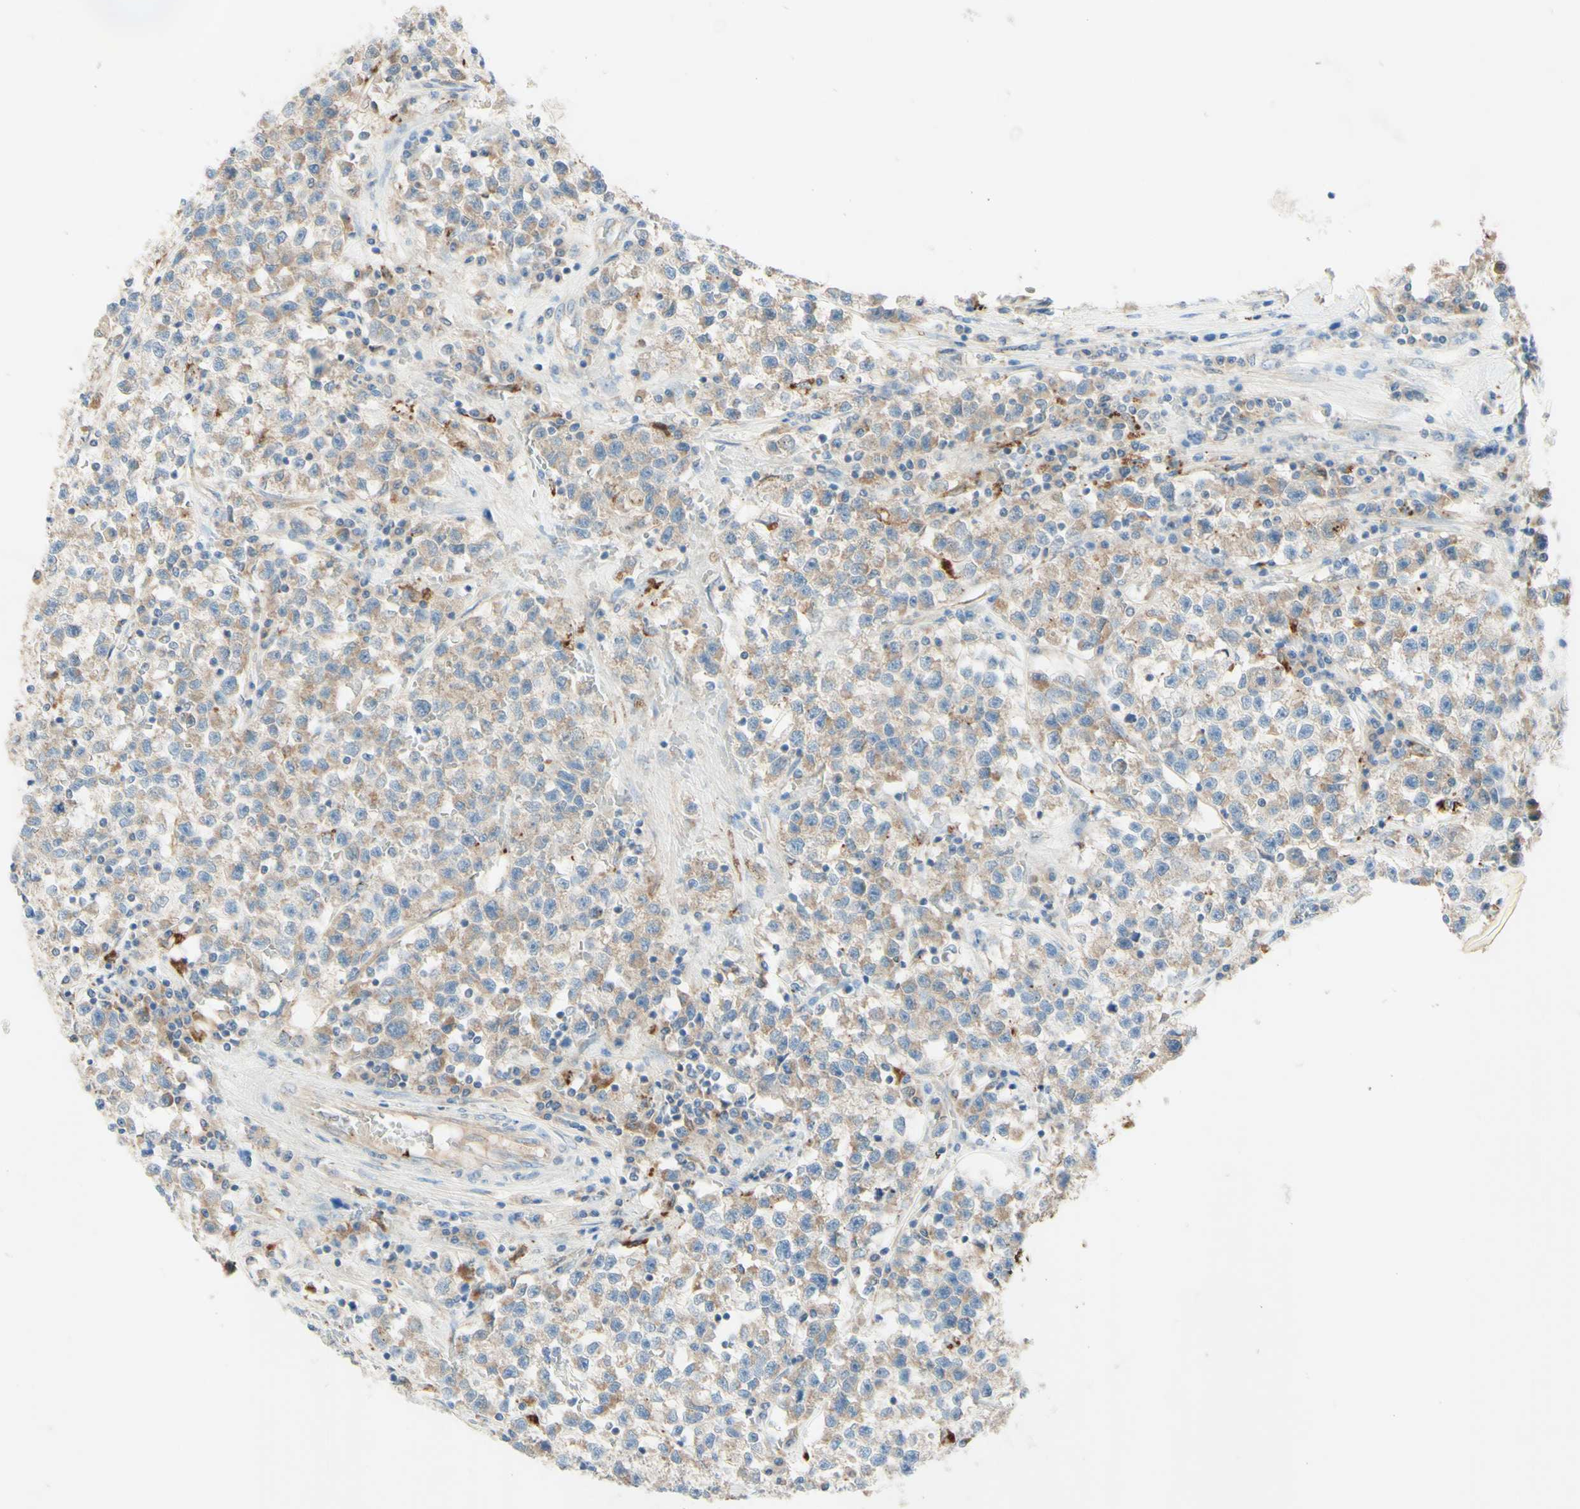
{"staining": {"intensity": "weak", "quantity": ">75%", "location": "cytoplasmic/membranous"}, "tissue": "testis cancer", "cell_type": "Tumor cells", "image_type": "cancer", "snomed": [{"axis": "morphology", "description": "Seminoma, NOS"}, {"axis": "topography", "description": "Testis"}], "caption": "A brown stain shows weak cytoplasmic/membranous expression of a protein in human testis cancer tumor cells.", "gene": "ARMC10", "patient": {"sex": "male", "age": 22}}